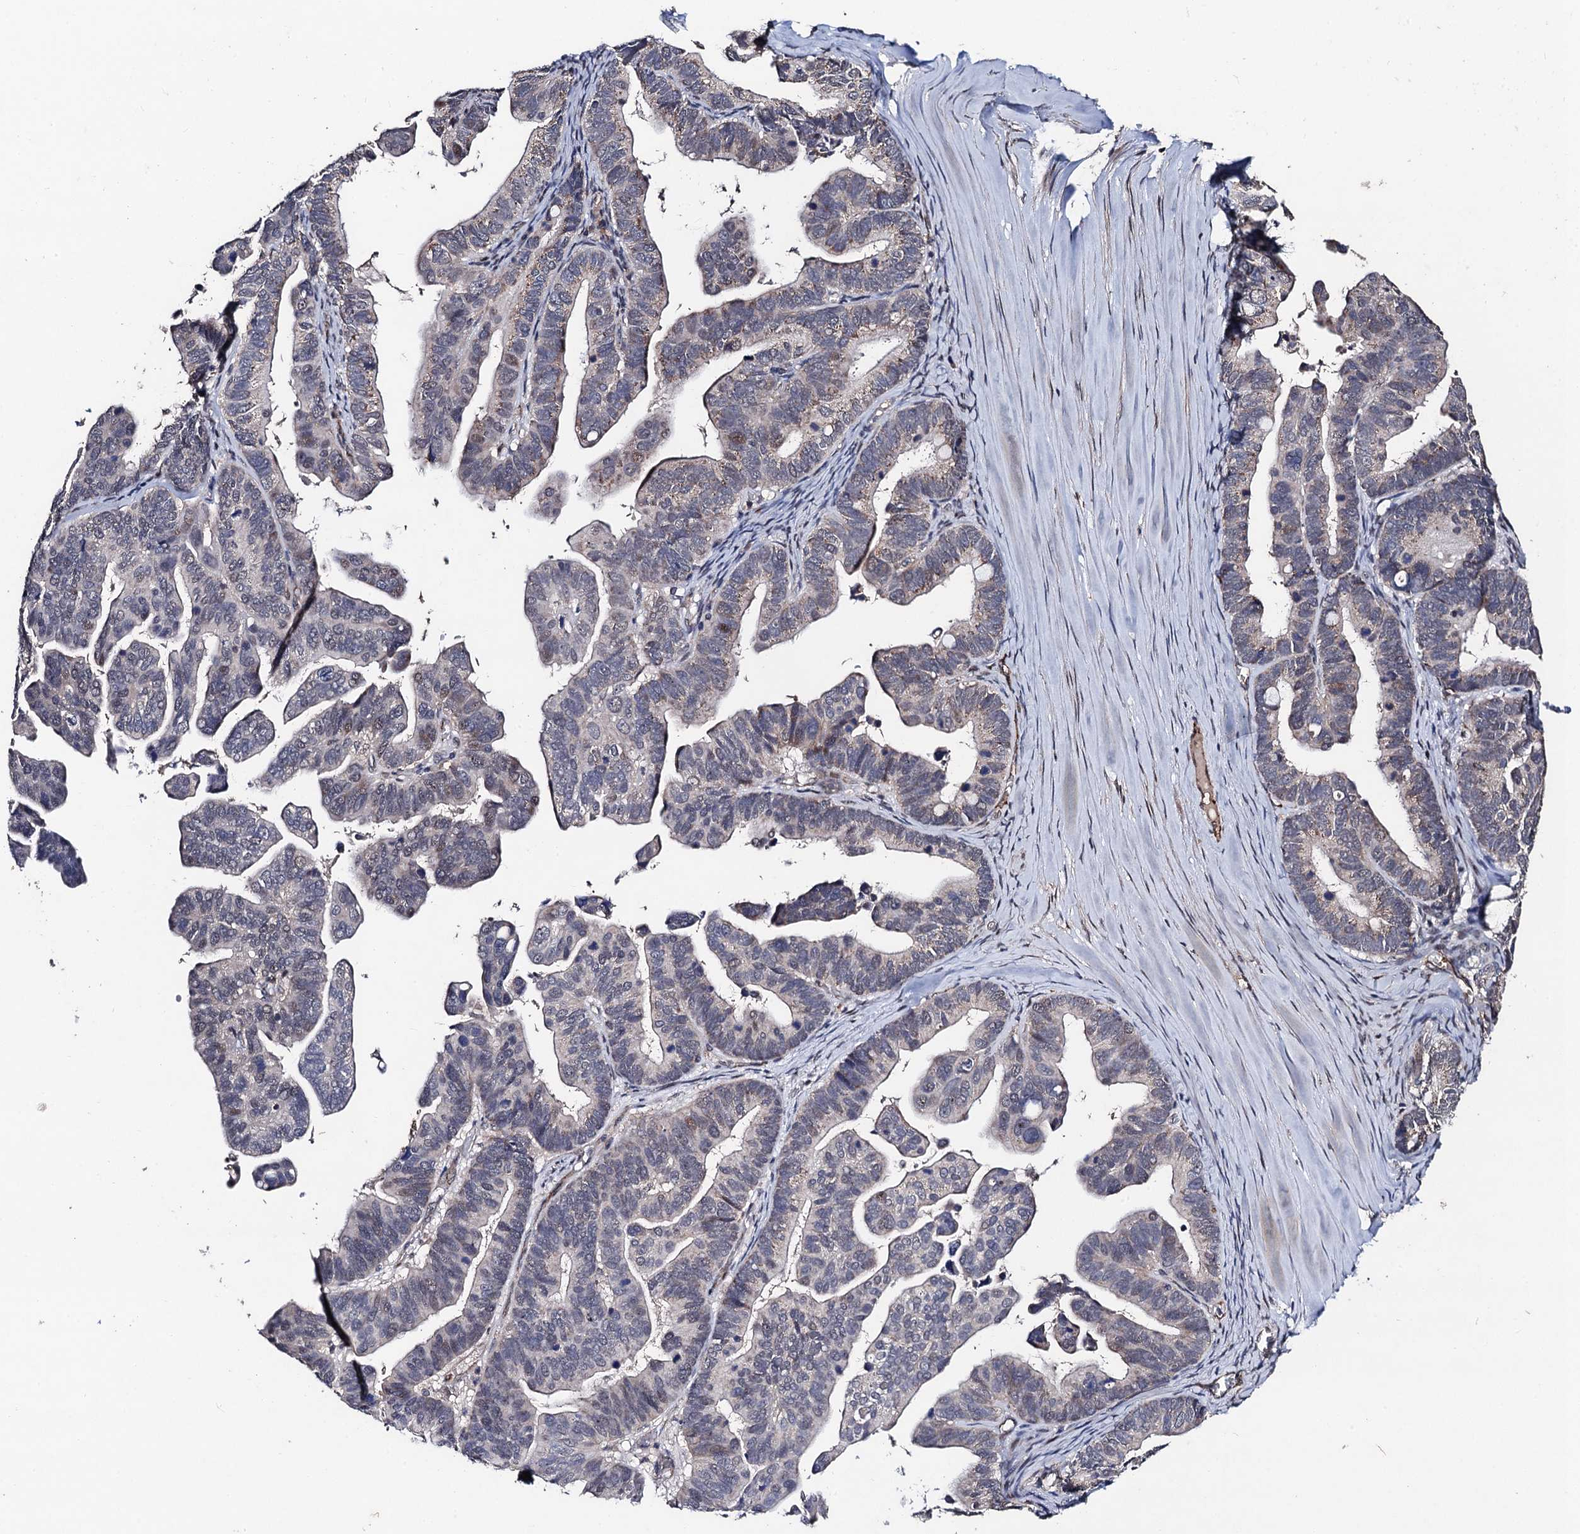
{"staining": {"intensity": "weak", "quantity": "<25%", "location": "nuclear"}, "tissue": "ovarian cancer", "cell_type": "Tumor cells", "image_type": "cancer", "snomed": [{"axis": "morphology", "description": "Cystadenocarcinoma, serous, NOS"}, {"axis": "topography", "description": "Ovary"}], "caption": "High magnification brightfield microscopy of ovarian serous cystadenocarcinoma stained with DAB (3,3'-diaminobenzidine) (brown) and counterstained with hematoxylin (blue): tumor cells show no significant staining. The staining was performed using DAB to visualize the protein expression in brown, while the nuclei were stained in blue with hematoxylin (Magnification: 20x).", "gene": "PPTC7", "patient": {"sex": "female", "age": 56}}